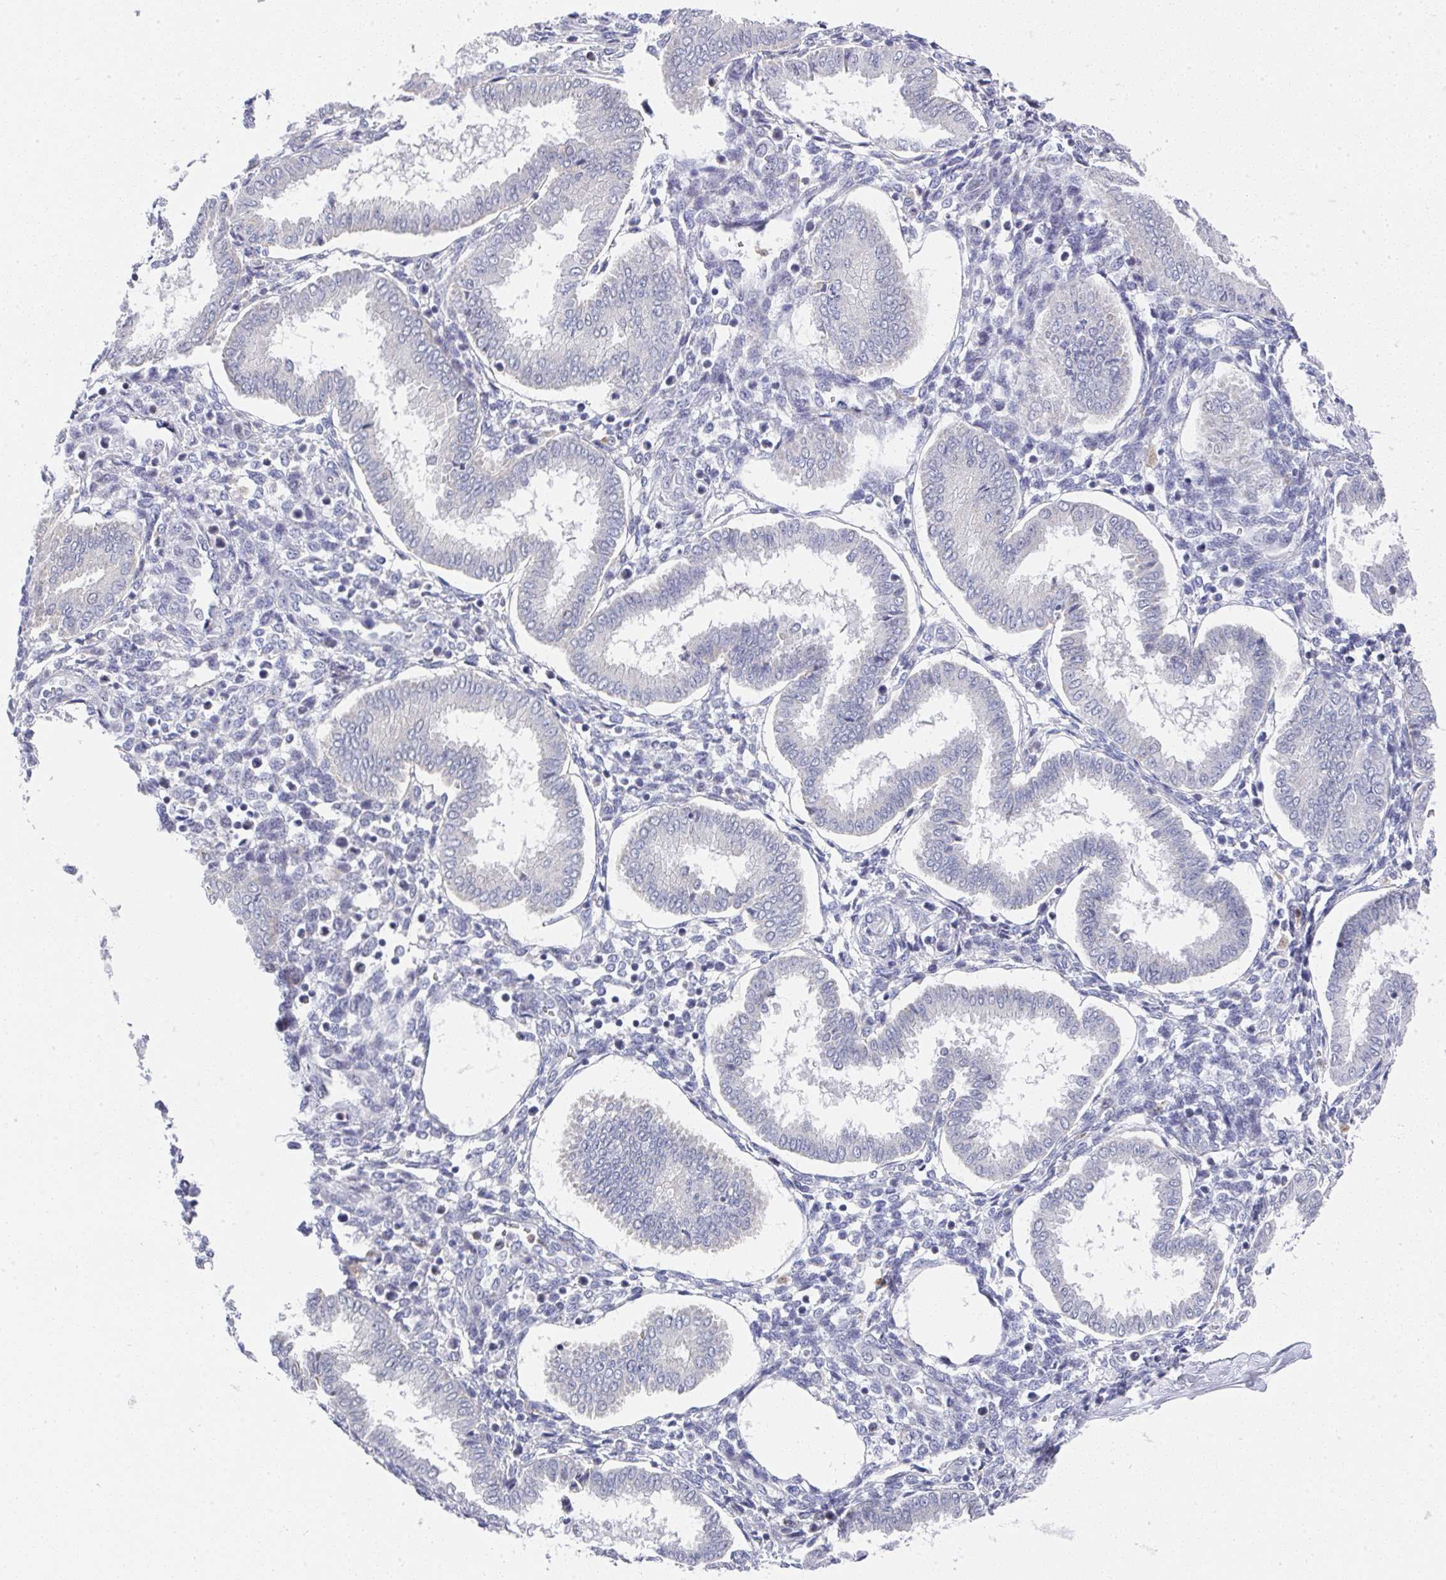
{"staining": {"intensity": "negative", "quantity": "none", "location": "none"}, "tissue": "endometrium", "cell_type": "Cells in endometrial stroma", "image_type": "normal", "snomed": [{"axis": "morphology", "description": "Normal tissue, NOS"}, {"axis": "topography", "description": "Endometrium"}], "caption": "Histopathology image shows no significant protein staining in cells in endometrial stroma of normal endometrium. (Stains: DAB immunohistochemistry (IHC) with hematoxylin counter stain, Microscopy: brightfield microscopy at high magnification).", "gene": "NCF1", "patient": {"sex": "female", "age": 24}}